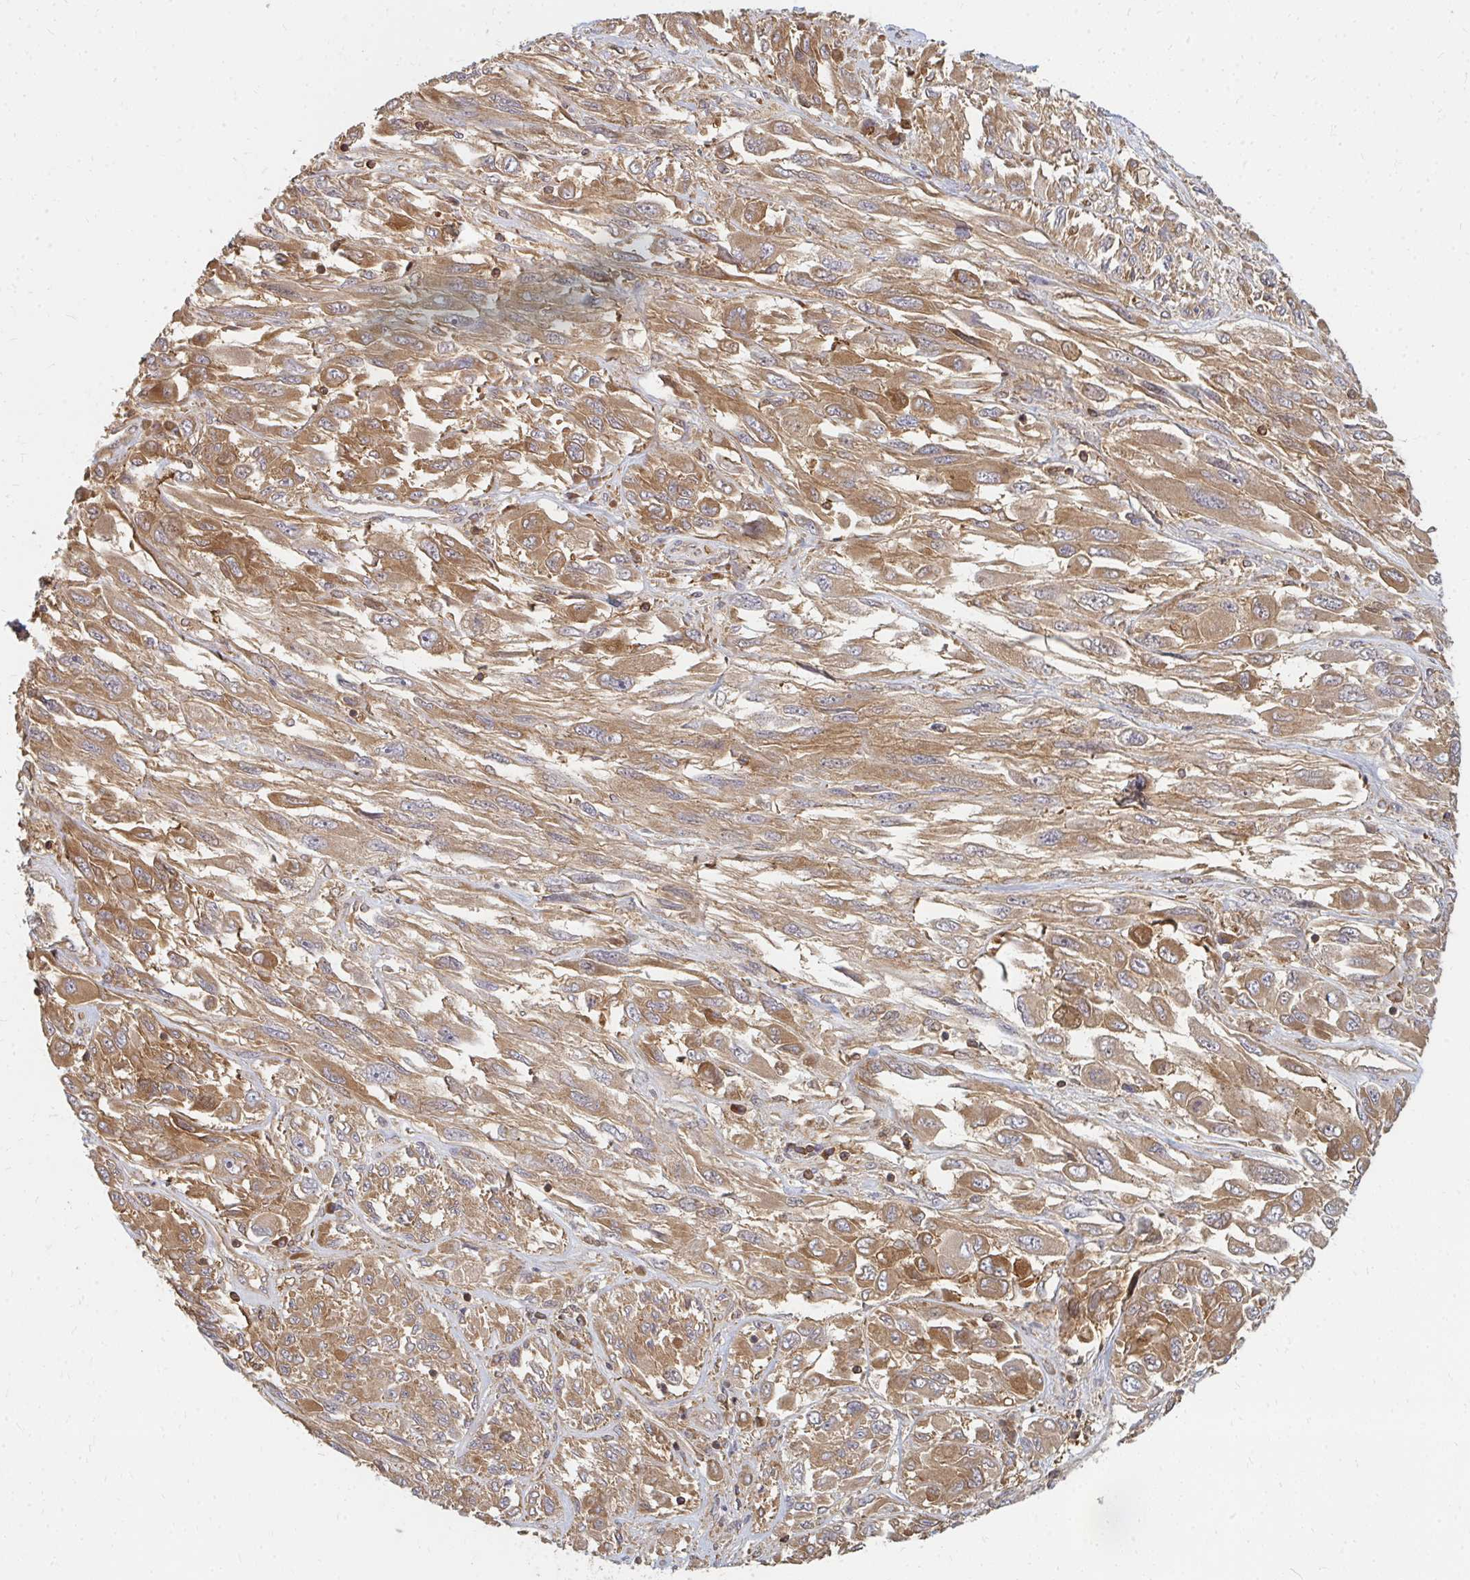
{"staining": {"intensity": "moderate", "quantity": ">75%", "location": "cytoplasmic/membranous"}, "tissue": "melanoma", "cell_type": "Tumor cells", "image_type": "cancer", "snomed": [{"axis": "morphology", "description": "Malignant melanoma, NOS"}, {"axis": "topography", "description": "Skin"}], "caption": "Immunohistochemical staining of human malignant melanoma exhibits medium levels of moderate cytoplasmic/membranous protein expression in about >75% of tumor cells.", "gene": "ZNF285", "patient": {"sex": "female", "age": 91}}